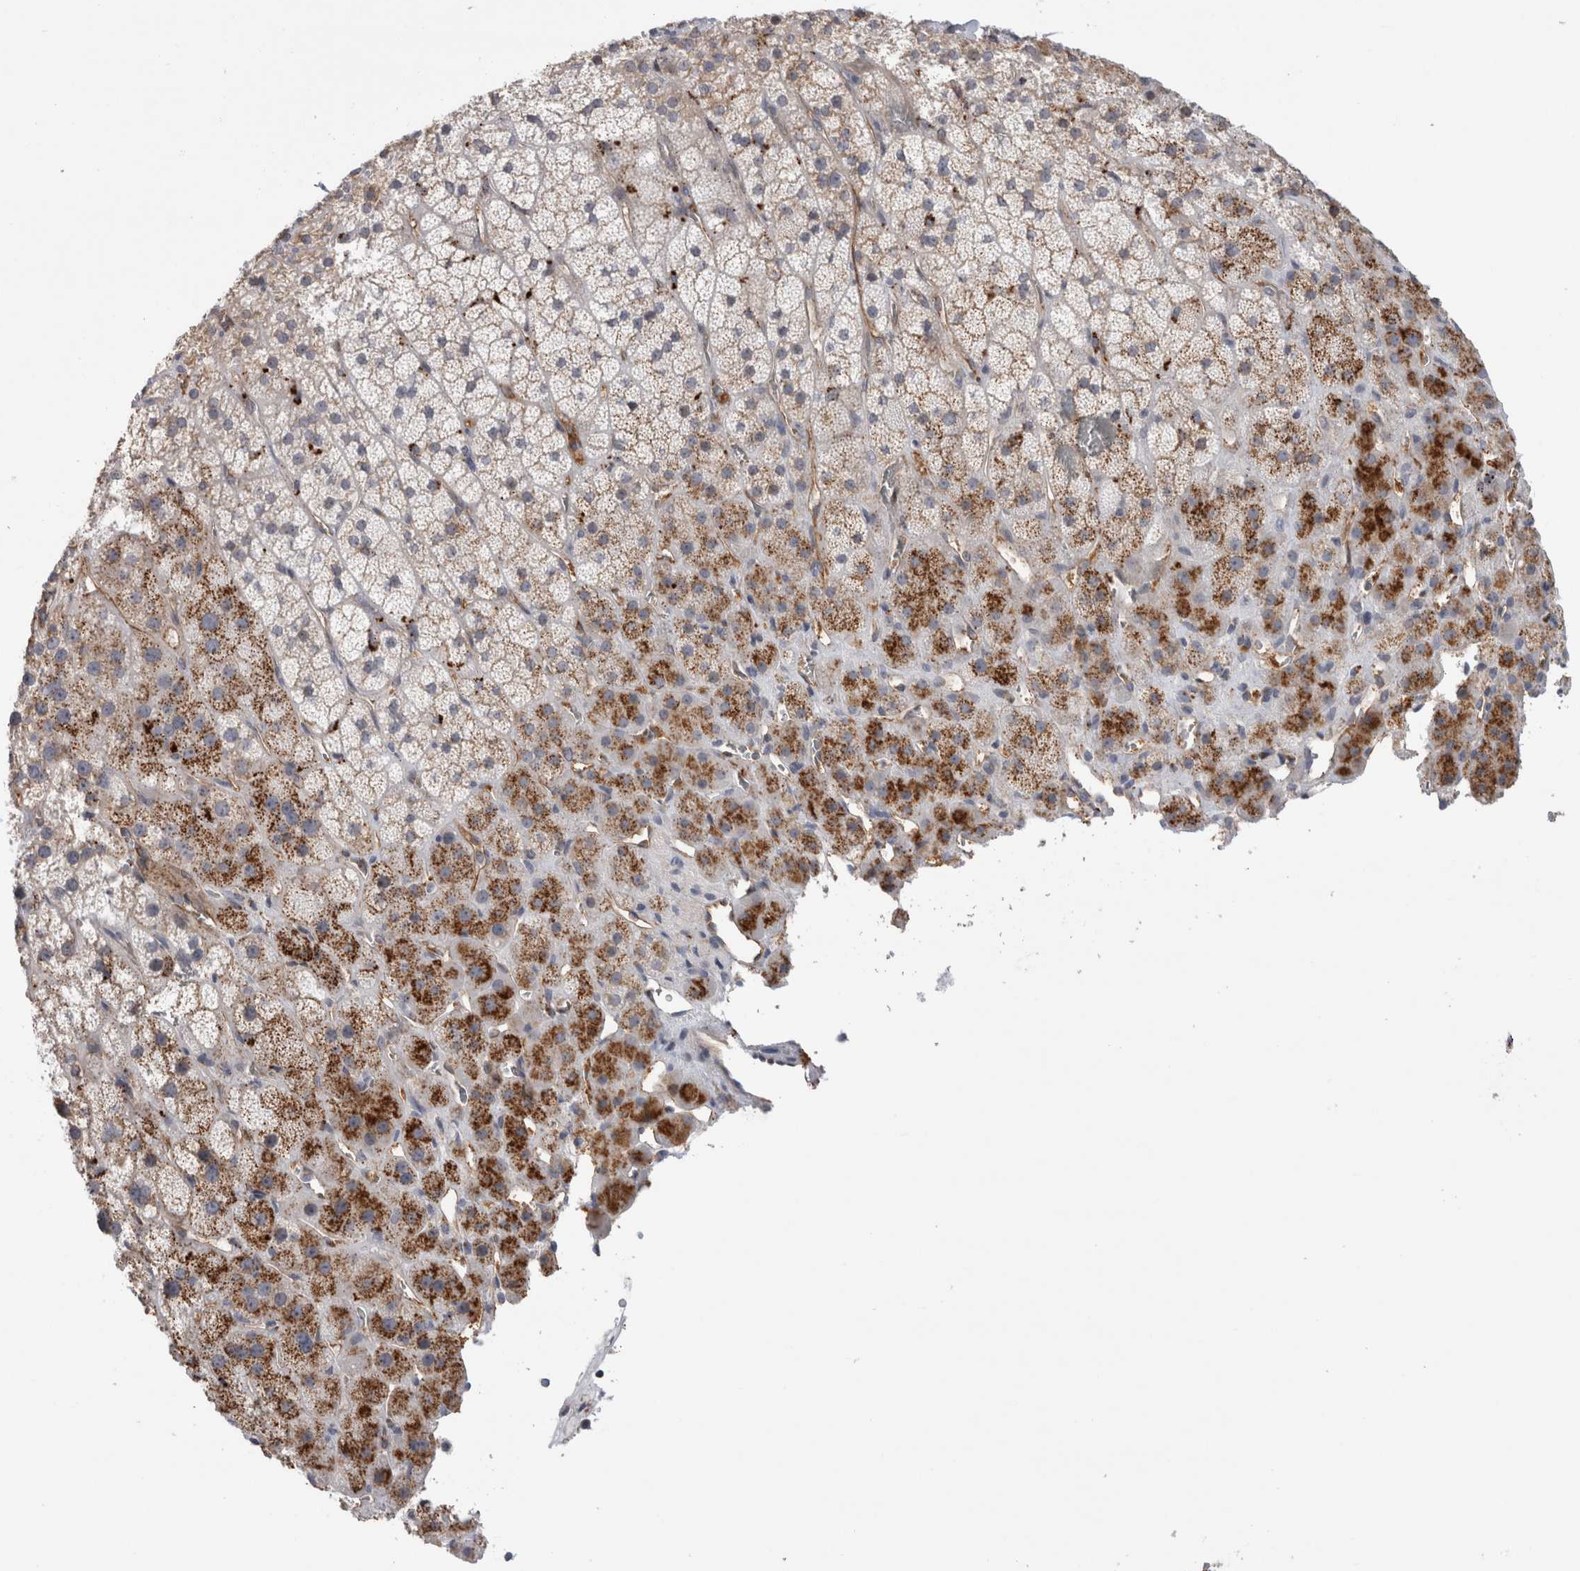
{"staining": {"intensity": "moderate", "quantity": ">75%", "location": "cytoplasmic/membranous"}, "tissue": "adrenal gland", "cell_type": "Glandular cells", "image_type": "normal", "snomed": [{"axis": "morphology", "description": "Normal tissue, NOS"}, {"axis": "topography", "description": "Adrenal gland"}], "caption": "Immunohistochemical staining of benign human adrenal gland displays moderate cytoplasmic/membranous protein positivity in about >75% of glandular cells.", "gene": "ANKMY1", "patient": {"sex": "male", "age": 57}}